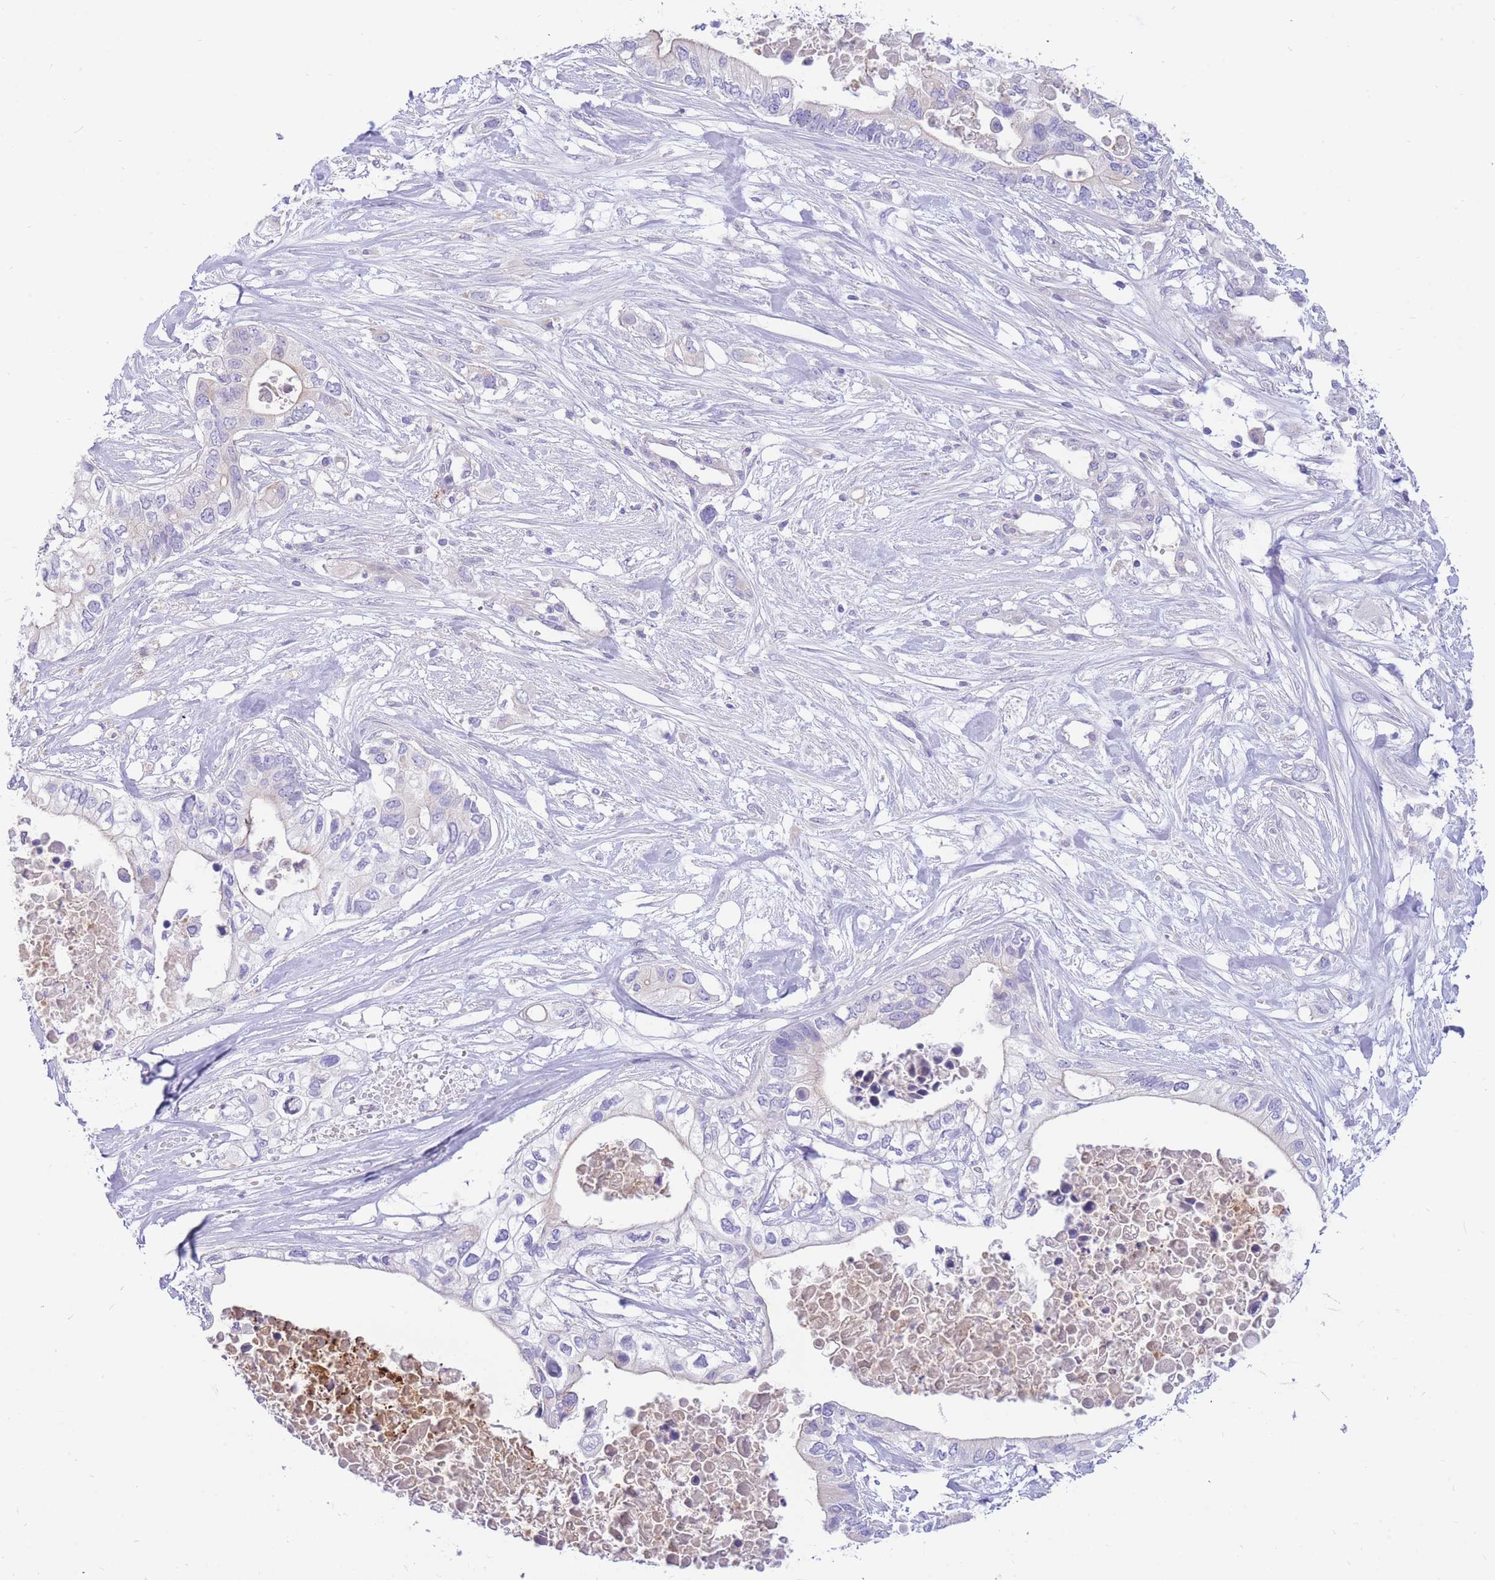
{"staining": {"intensity": "negative", "quantity": "none", "location": "none"}, "tissue": "pancreatic cancer", "cell_type": "Tumor cells", "image_type": "cancer", "snomed": [{"axis": "morphology", "description": "Adenocarcinoma, NOS"}, {"axis": "topography", "description": "Pancreas"}], "caption": "DAB (3,3'-diaminobenzidine) immunohistochemical staining of human pancreatic cancer (adenocarcinoma) exhibits no significant positivity in tumor cells. The staining is performed using DAB (3,3'-diaminobenzidine) brown chromogen with nuclei counter-stained in using hematoxylin.", "gene": "SULT1A1", "patient": {"sex": "female", "age": 63}}